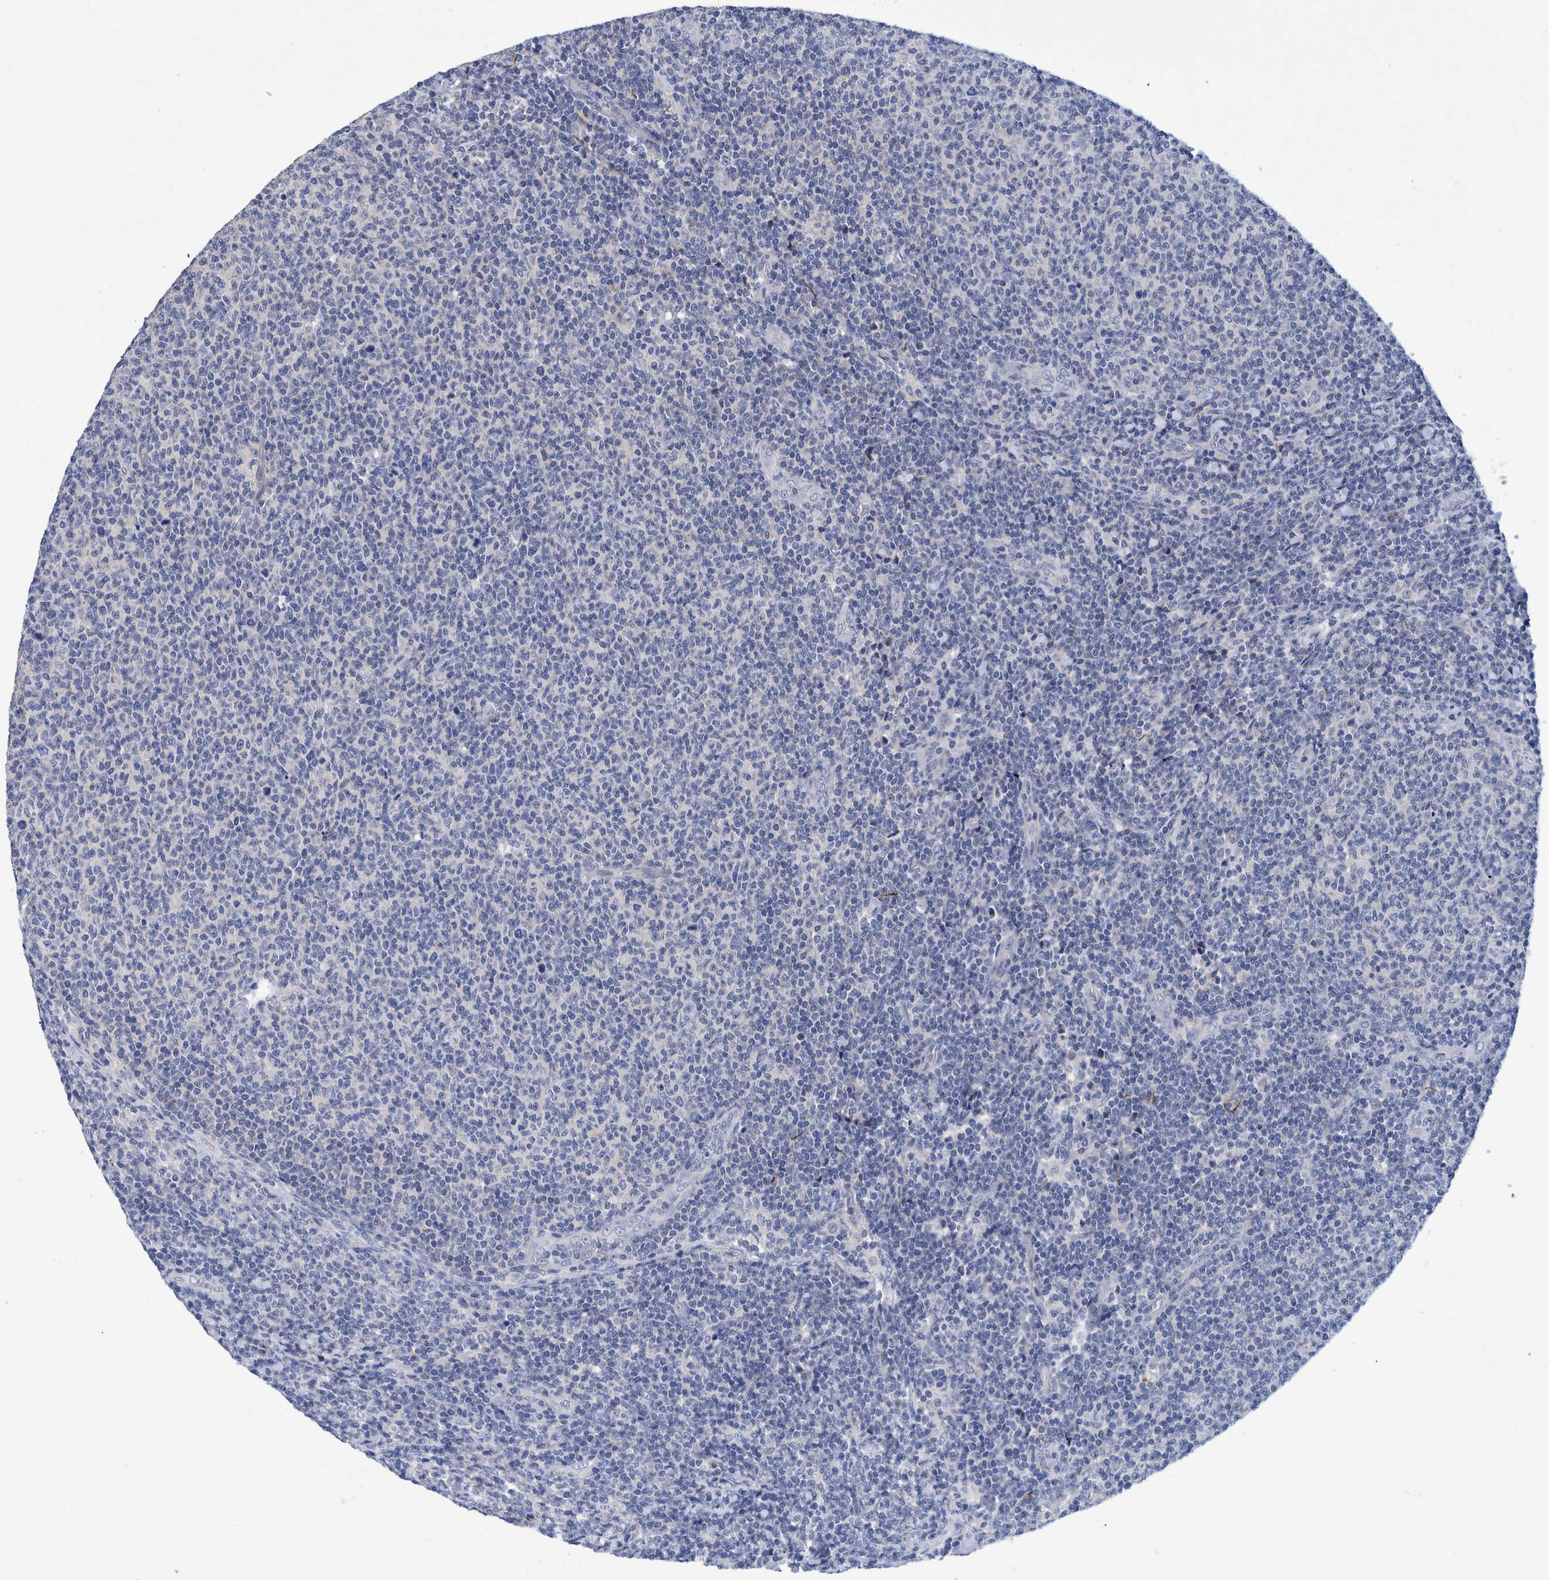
{"staining": {"intensity": "negative", "quantity": "none", "location": "none"}, "tissue": "lymphoma", "cell_type": "Tumor cells", "image_type": "cancer", "snomed": [{"axis": "morphology", "description": "Malignant lymphoma, non-Hodgkin's type, Low grade"}, {"axis": "topography", "description": "Lymph node"}], "caption": "Immunohistochemical staining of human lymphoma reveals no significant positivity in tumor cells.", "gene": "MKS1", "patient": {"sex": "male", "age": 66}}